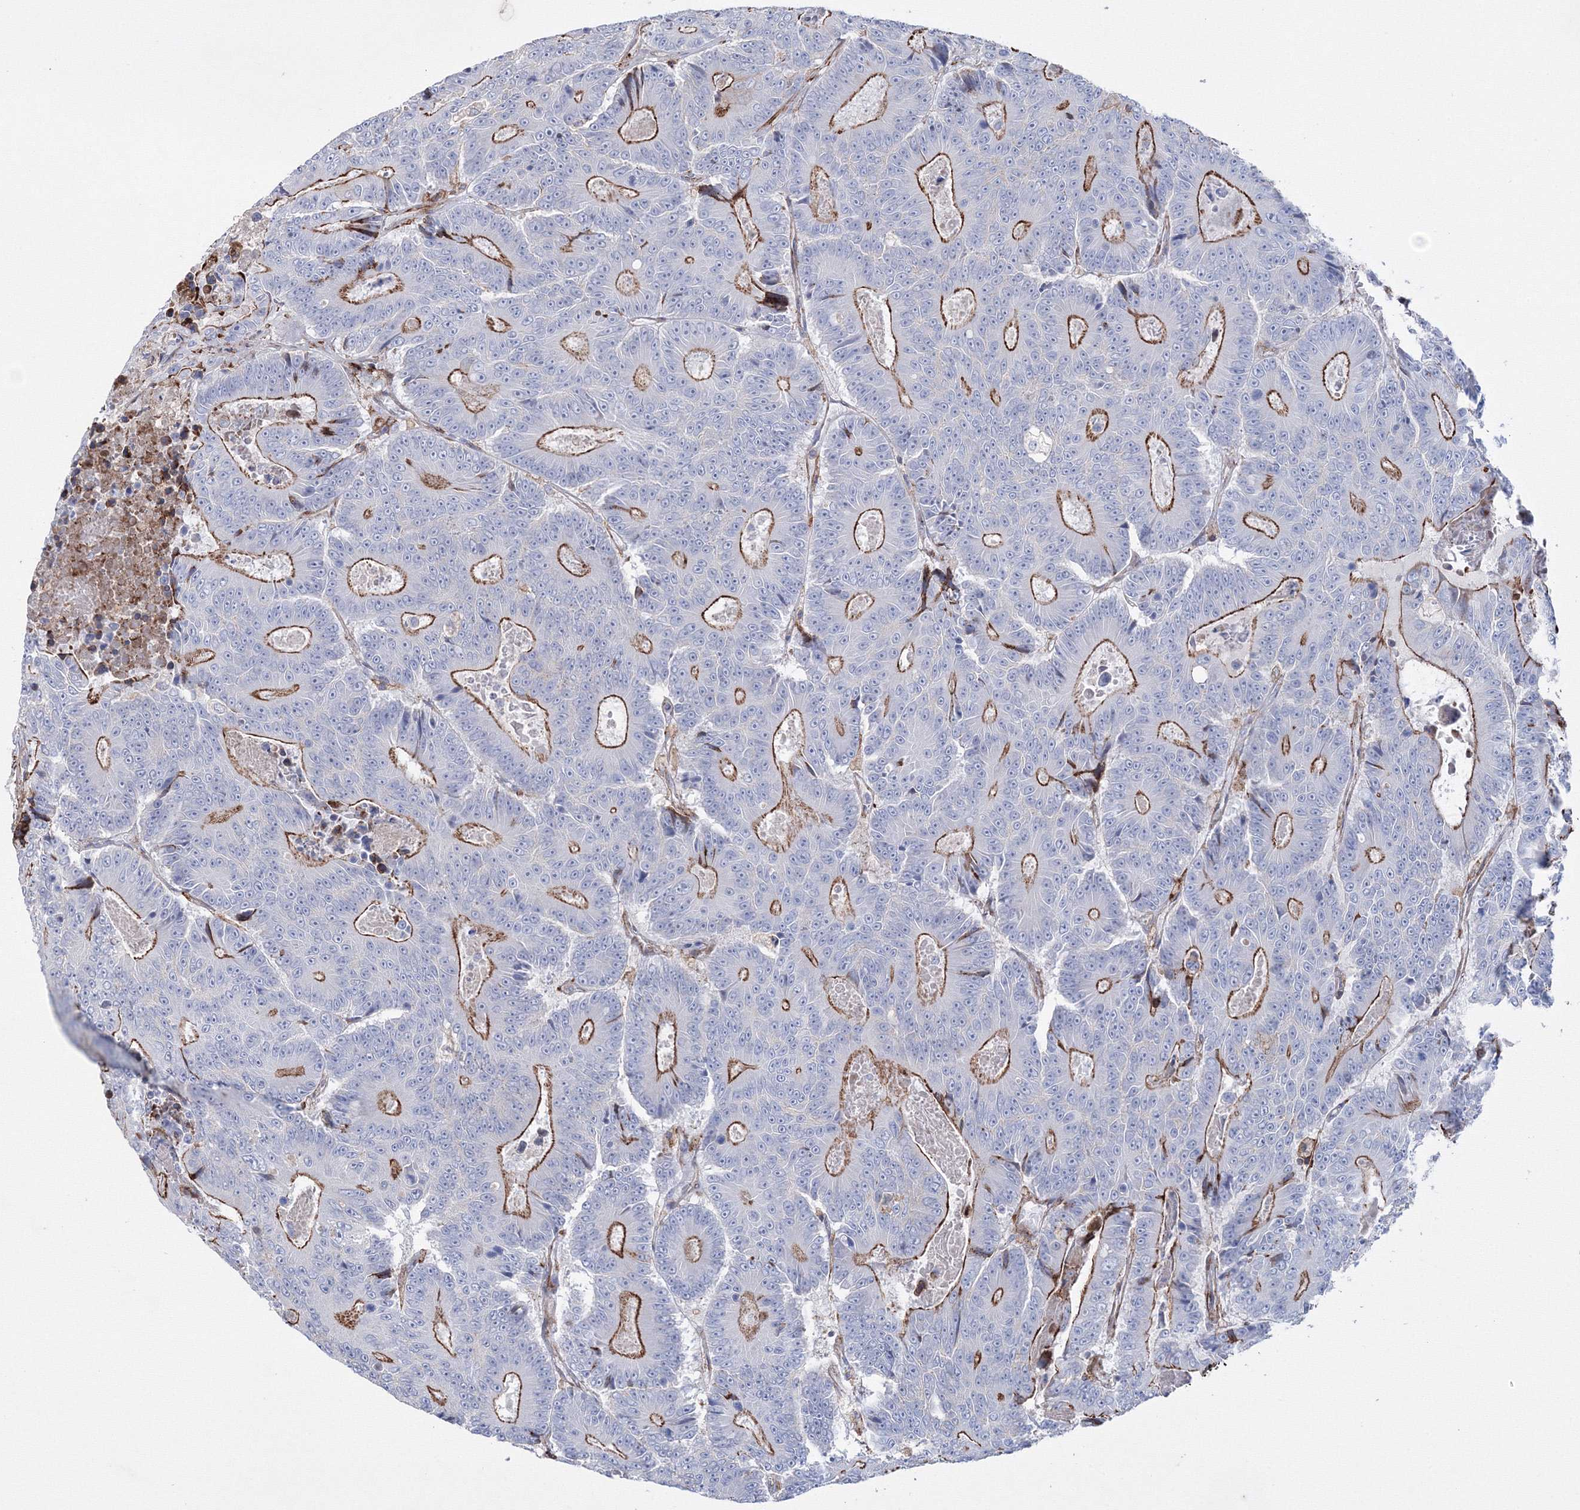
{"staining": {"intensity": "moderate", "quantity": ">75%", "location": "cytoplasmic/membranous"}, "tissue": "colorectal cancer", "cell_type": "Tumor cells", "image_type": "cancer", "snomed": [{"axis": "morphology", "description": "Adenocarcinoma, NOS"}, {"axis": "topography", "description": "Colon"}], "caption": "Colorectal adenocarcinoma stained for a protein displays moderate cytoplasmic/membranous positivity in tumor cells.", "gene": "GPR82", "patient": {"sex": "male", "age": 83}}